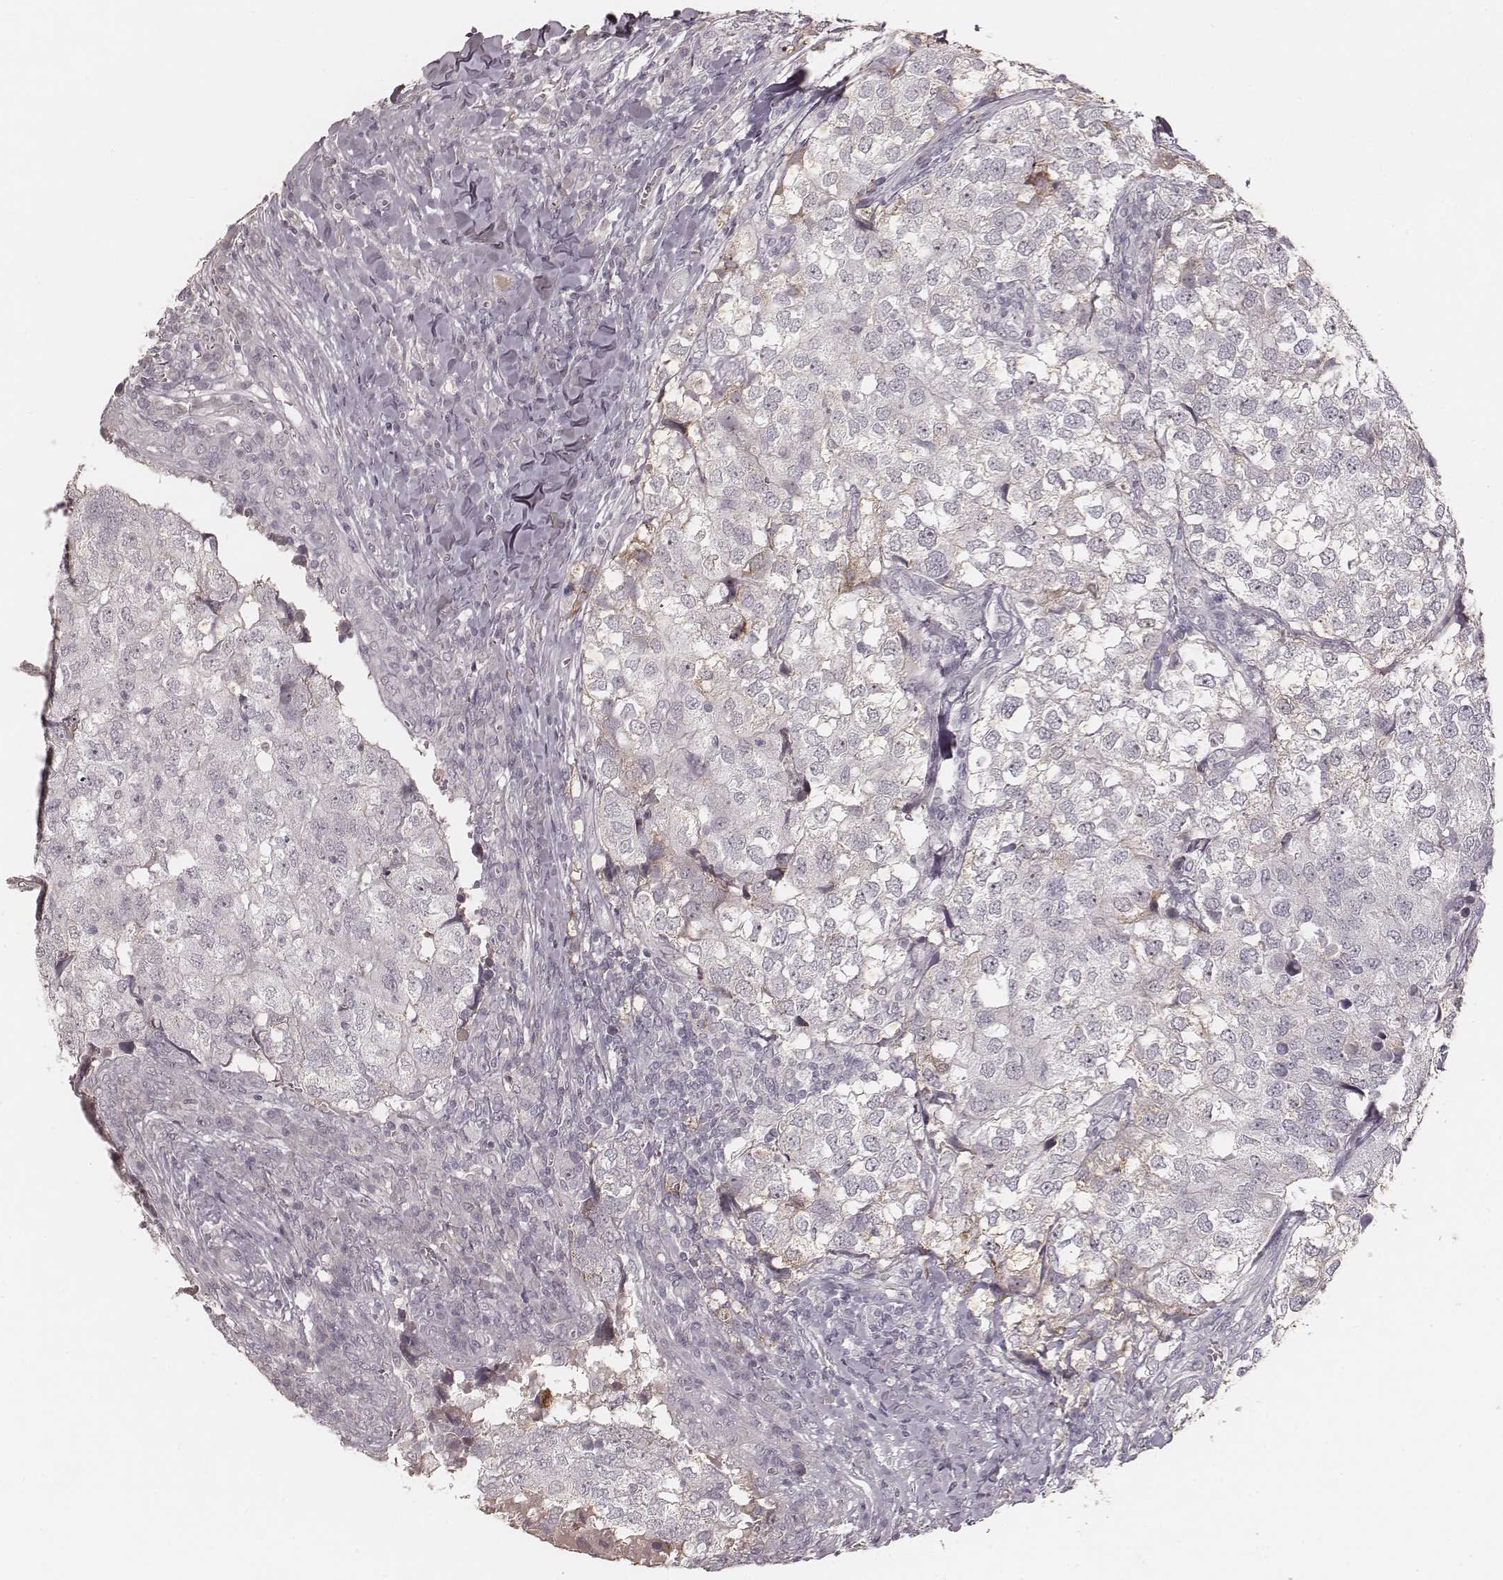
{"staining": {"intensity": "negative", "quantity": "none", "location": "none"}, "tissue": "breast cancer", "cell_type": "Tumor cells", "image_type": "cancer", "snomed": [{"axis": "morphology", "description": "Duct carcinoma"}, {"axis": "topography", "description": "Breast"}], "caption": "An immunohistochemistry image of invasive ductal carcinoma (breast) is shown. There is no staining in tumor cells of invasive ductal carcinoma (breast).", "gene": "MADCAM1", "patient": {"sex": "female", "age": 30}}